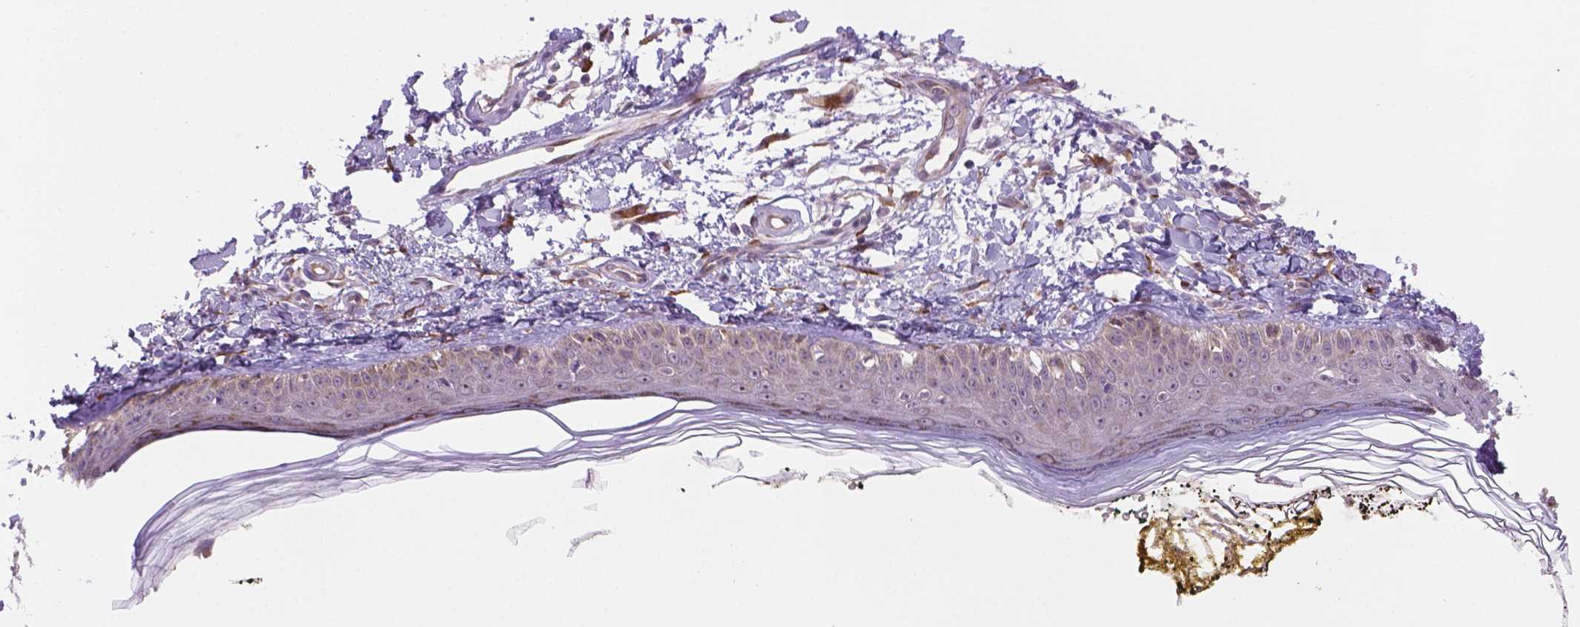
{"staining": {"intensity": "moderate", "quantity": ">75%", "location": "cytoplasmic/membranous"}, "tissue": "skin", "cell_type": "Fibroblasts", "image_type": "normal", "snomed": [{"axis": "morphology", "description": "Normal tissue, NOS"}, {"axis": "topography", "description": "Skin"}], "caption": "This histopathology image exhibits unremarkable skin stained with immunohistochemistry (IHC) to label a protein in brown. The cytoplasmic/membranous of fibroblasts show moderate positivity for the protein. Nuclei are counter-stained blue.", "gene": "FNIP1", "patient": {"sex": "male", "age": 76}}